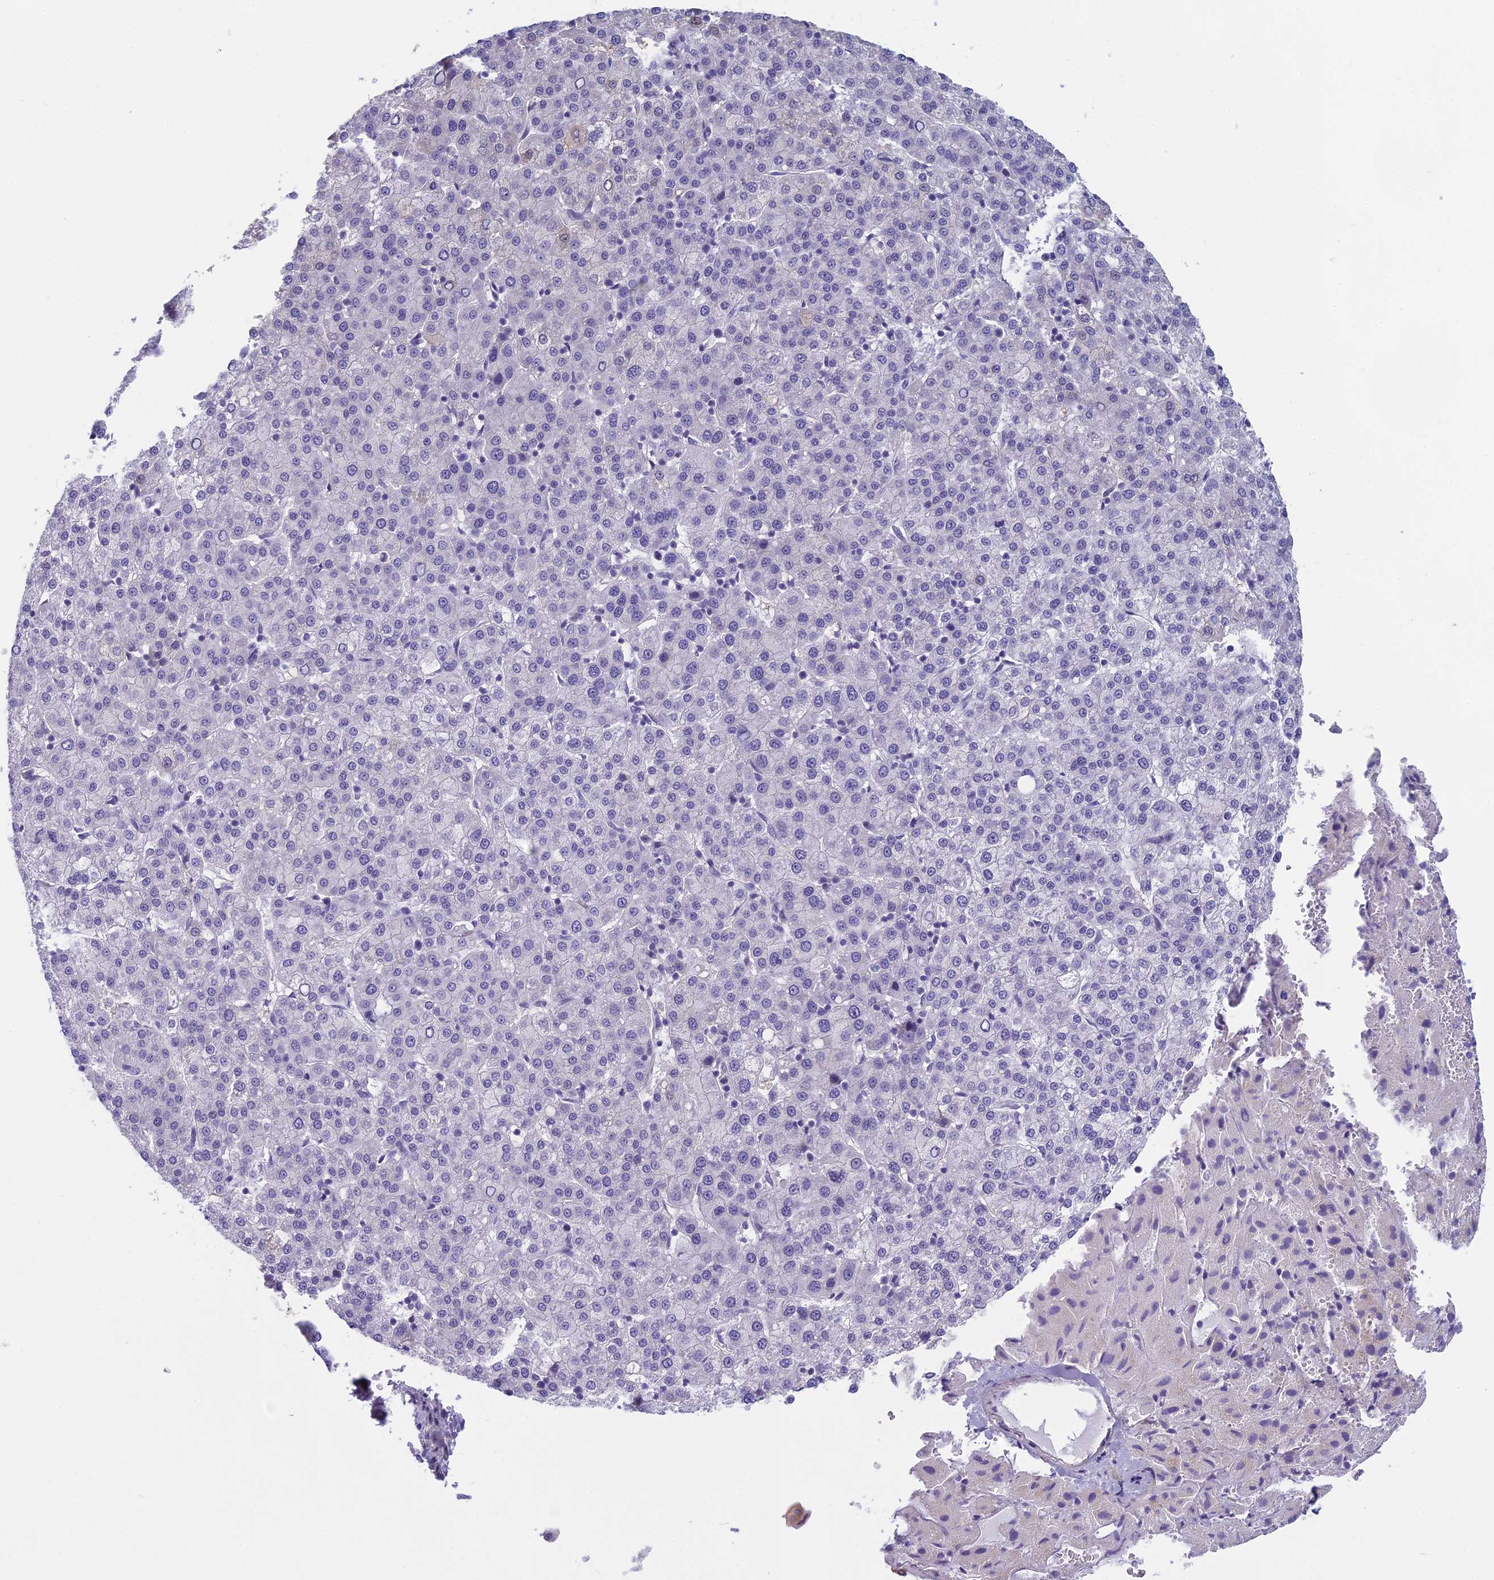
{"staining": {"intensity": "negative", "quantity": "none", "location": "none"}, "tissue": "liver cancer", "cell_type": "Tumor cells", "image_type": "cancer", "snomed": [{"axis": "morphology", "description": "Carcinoma, Hepatocellular, NOS"}, {"axis": "topography", "description": "Liver"}], "caption": "Histopathology image shows no protein staining in tumor cells of liver hepatocellular carcinoma tissue.", "gene": "ARHGEF37", "patient": {"sex": "female", "age": 58}}